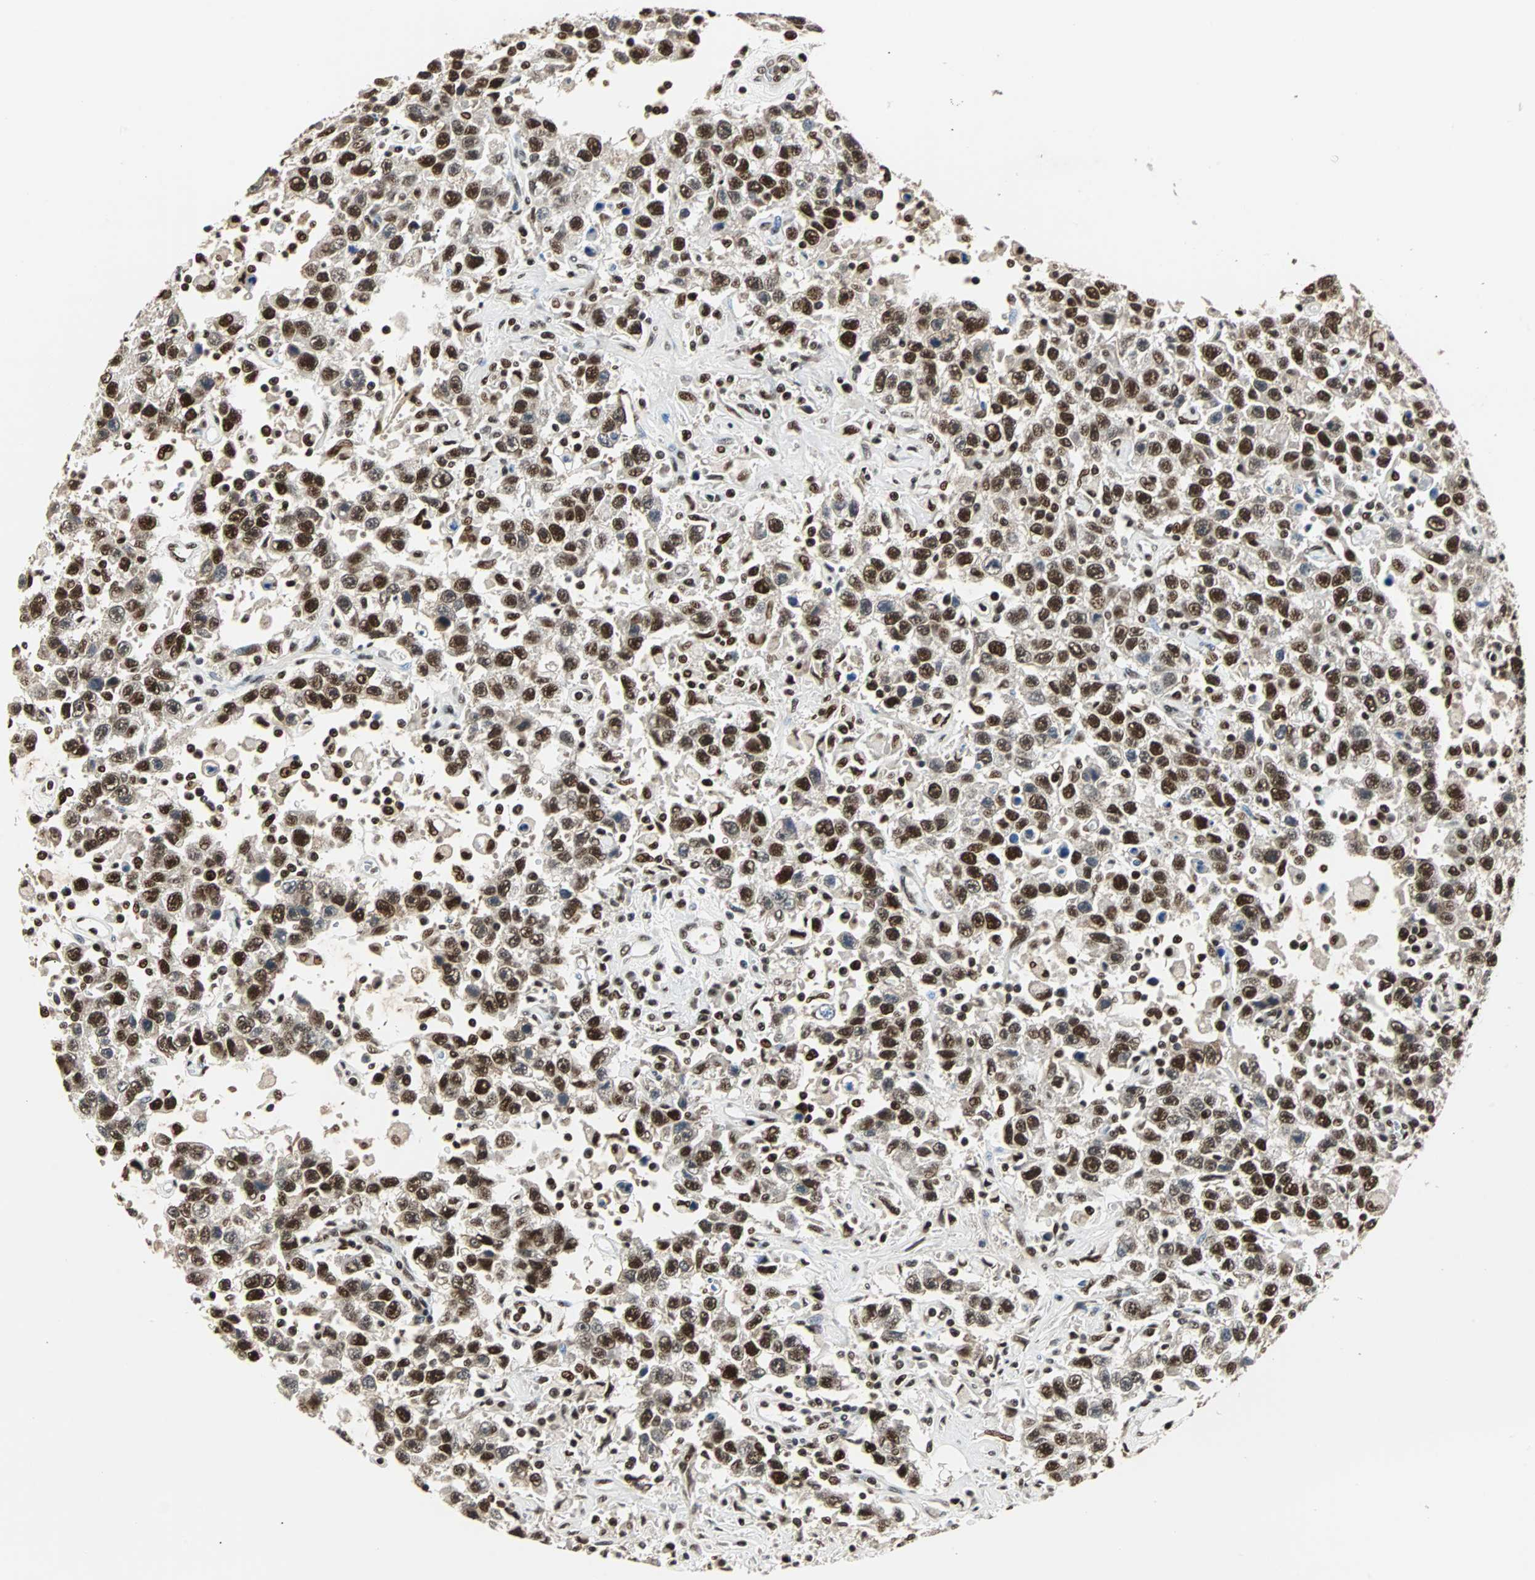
{"staining": {"intensity": "strong", "quantity": ">75%", "location": "nuclear"}, "tissue": "testis cancer", "cell_type": "Tumor cells", "image_type": "cancer", "snomed": [{"axis": "morphology", "description": "Seminoma, NOS"}, {"axis": "topography", "description": "Testis"}], "caption": "Testis cancer (seminoma) stained with IHC displays strong nuclear positivity in approximately >75% of tumor cells. The protein of interest is shown in brown color, while the nuclei are stained blue.", "gene": "XRCC4", "patient": {"sex": "male", "age": 41}}